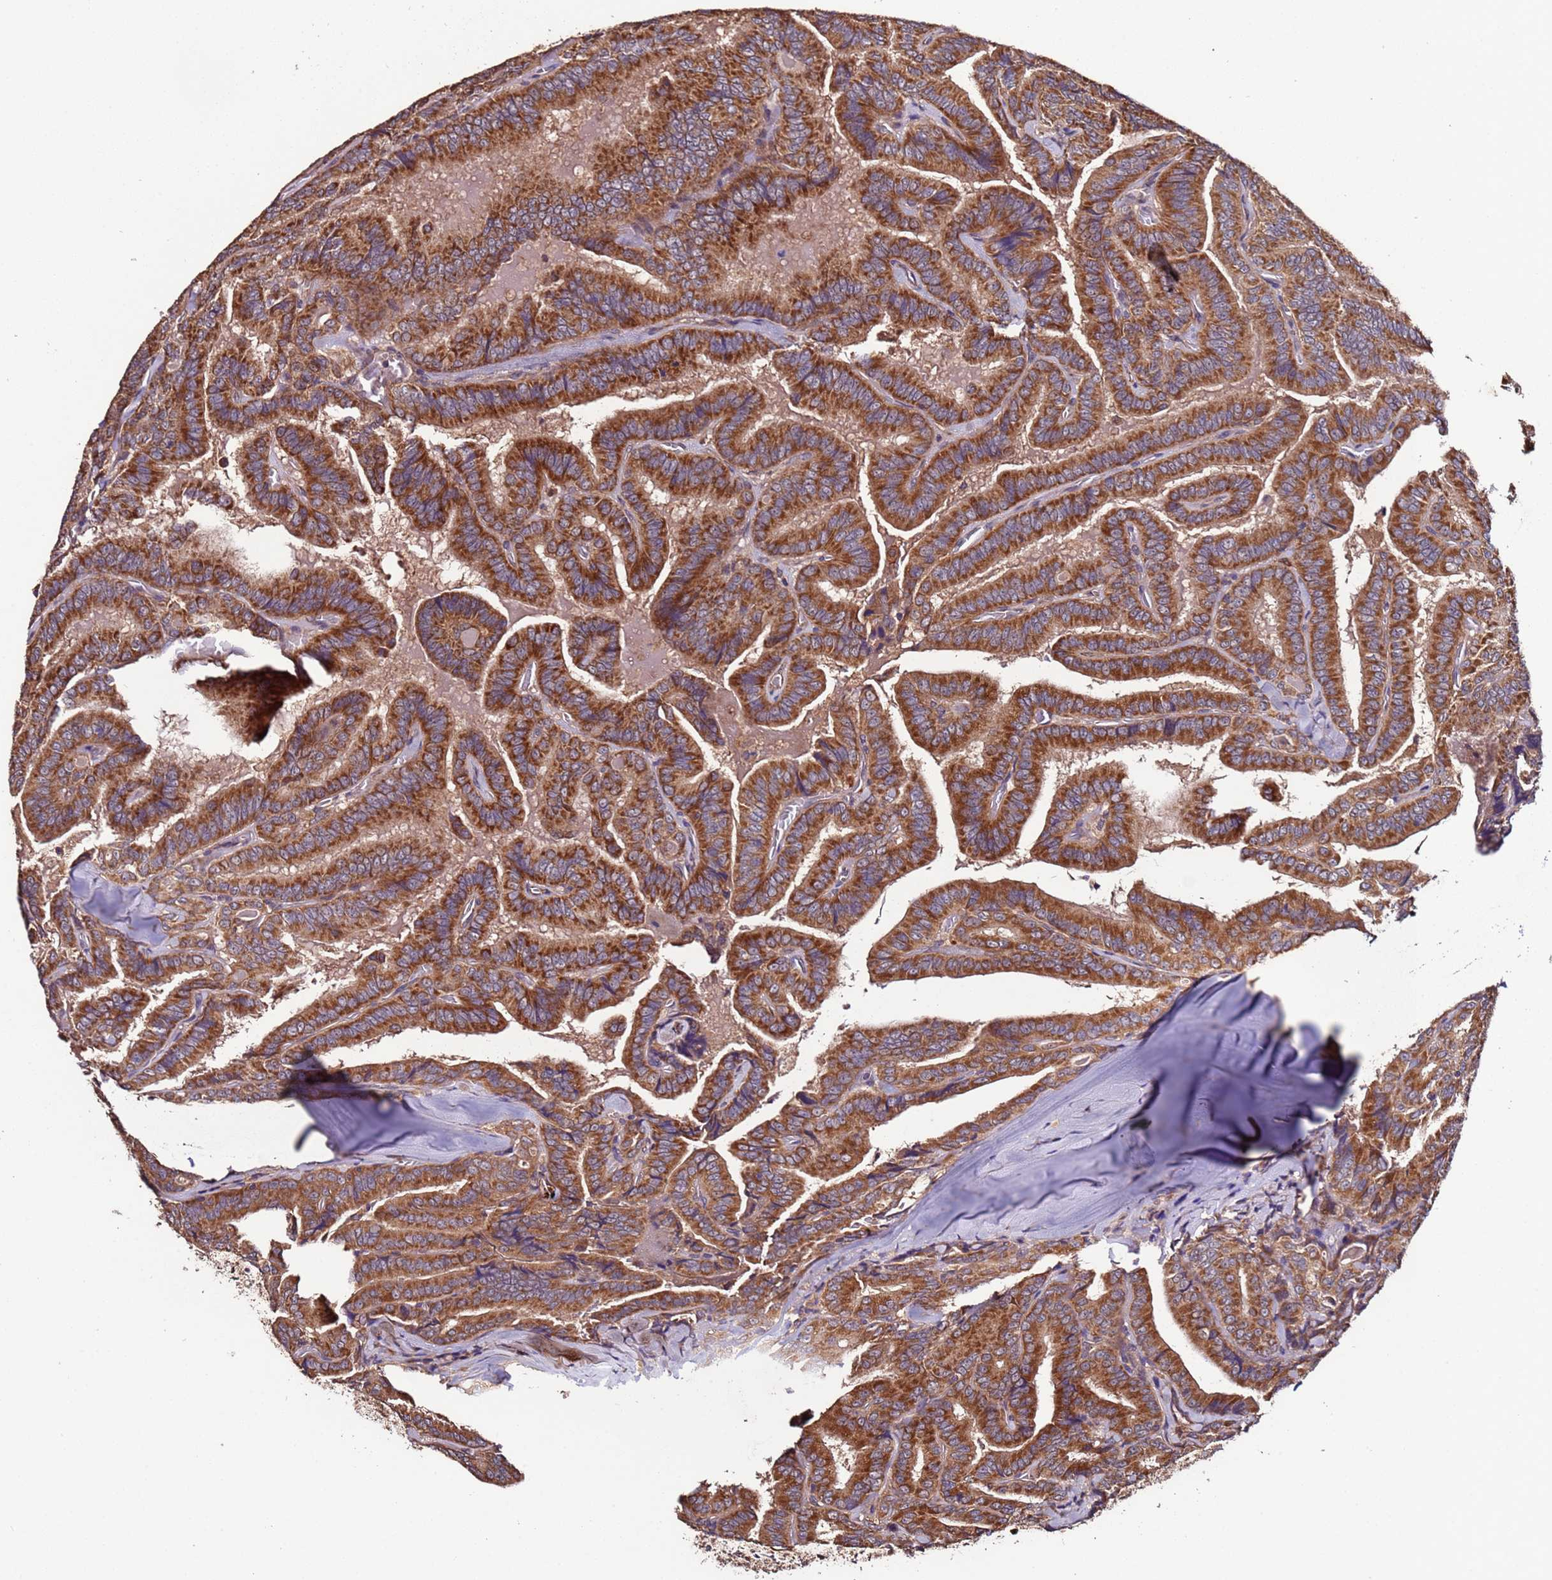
{"staining": {"intensity": "strong", "quantity": ">75%", "location": "cytoplasmic/membranous"}, "tissue": "thyroid cancer", "cell_type": "Tumor cells", "image_type": "cancer", "snomed": [{"axis": "morphology", "description": "Papillary adenocarcinoma, NOS"}, {"axis": "topography", "description": "Thyroid gland"}], "caption": "Immunohistochemistry photomicrograph of papillary adenocarcinoma (thyroid) stained for a protein (brown), which shows high levels of strong cytoplasmic/membranous staining in about >75% of tumor cells.", "gene": "RPS15A", "patient": {"sex": "male", "age": 61}}